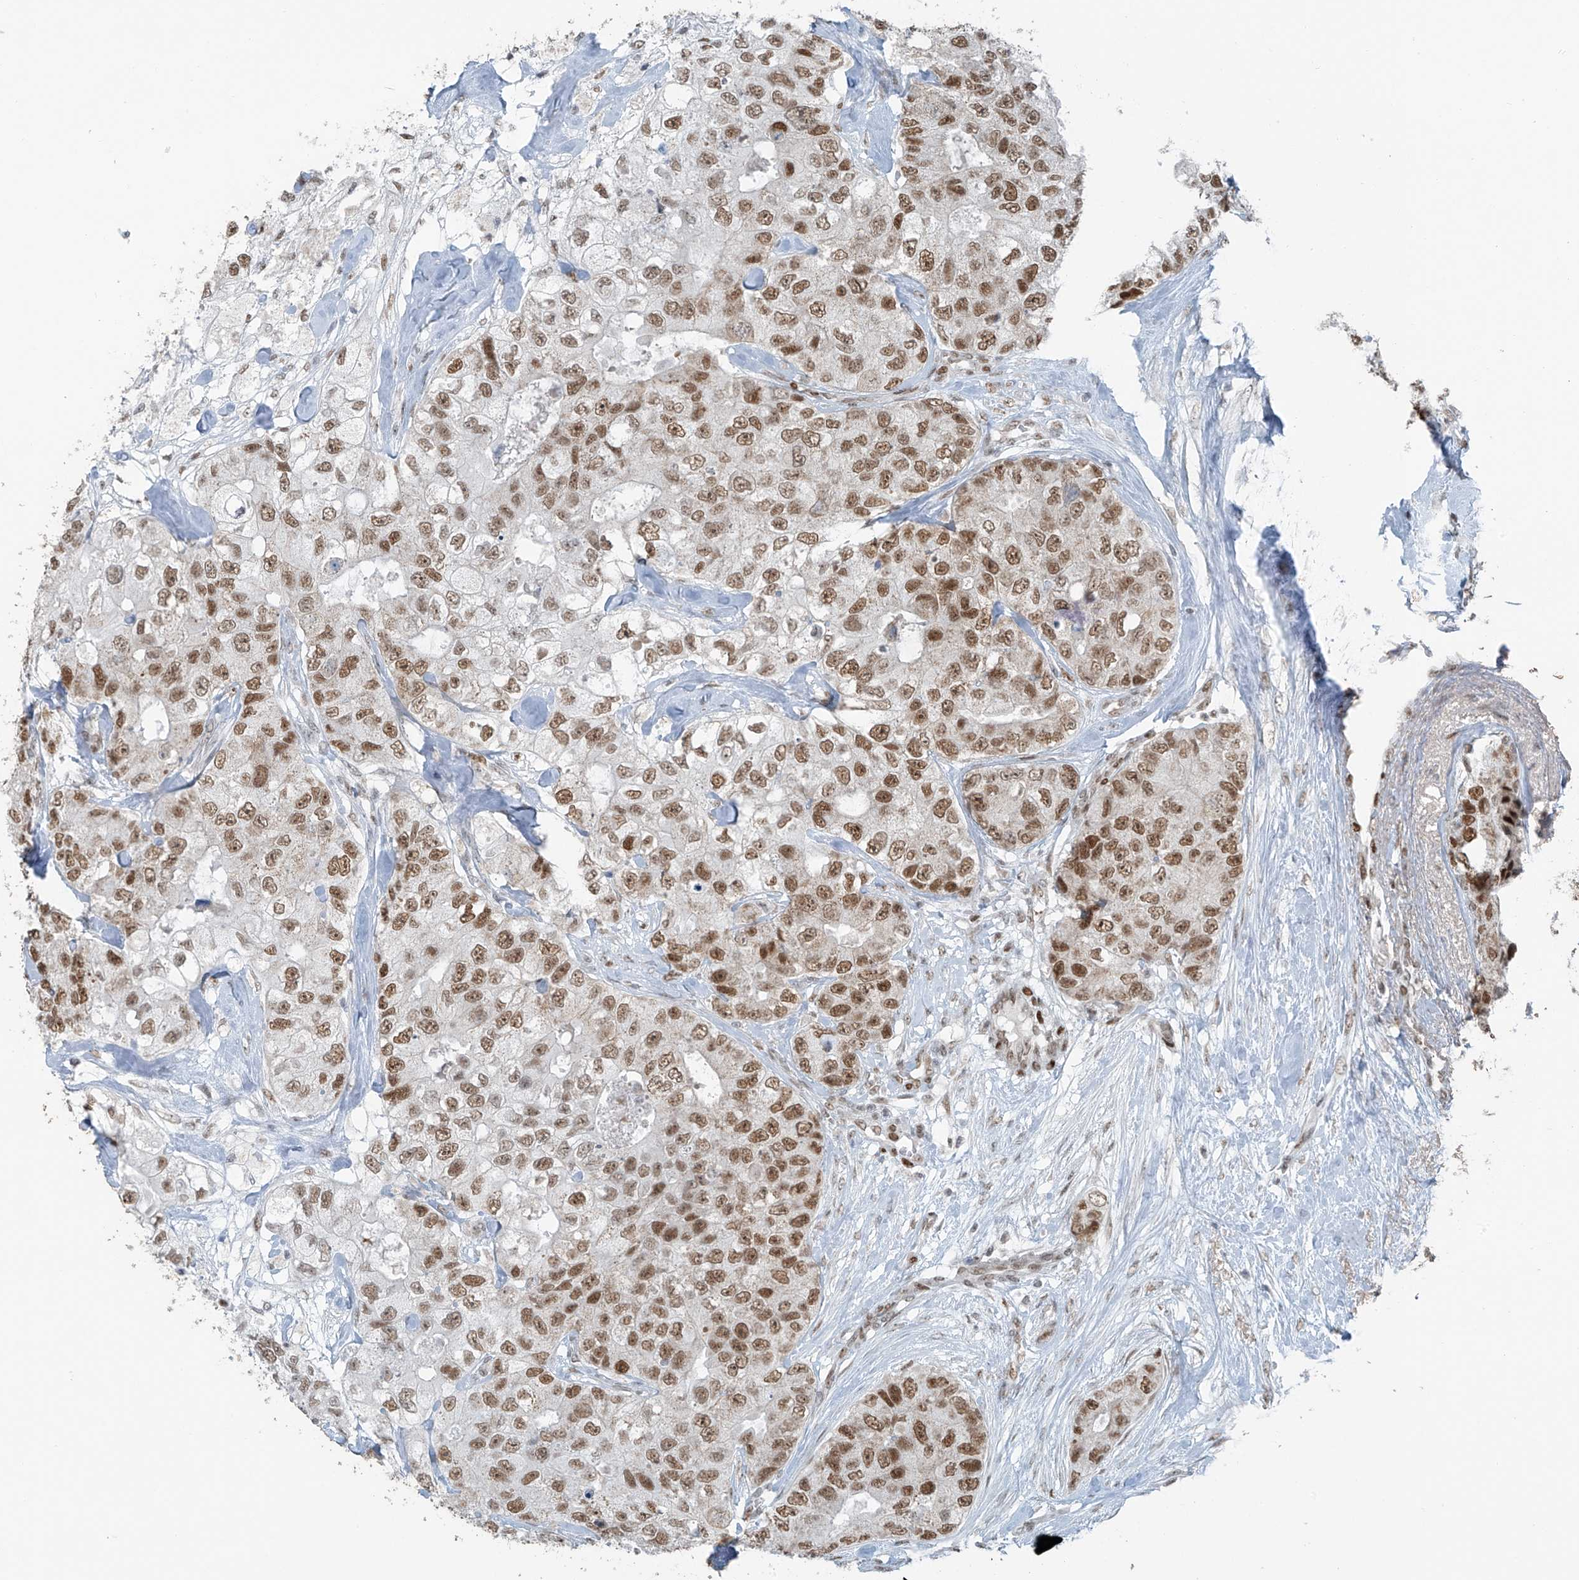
{"staining": {"intensity": "moderate", "quantity": ">75%", "location": "nuclear"}, "tissue": "breast cancer", "cell_type": "Tumor cells", "image_type": "cancer", "snomed": [{"axis": "morphology", "description": "Duct carcinoma"}, {"axis": "topography", "description": "Breast"}], "caption": "Immunohistochemical staining of breast infiltrating ductal carcinoma shows medium levels of moderate nuclear protein expression in approximately >75% of tumor cells.", "gene": "WRNIP1", "patient": {"sex": "female", "age": 62}}